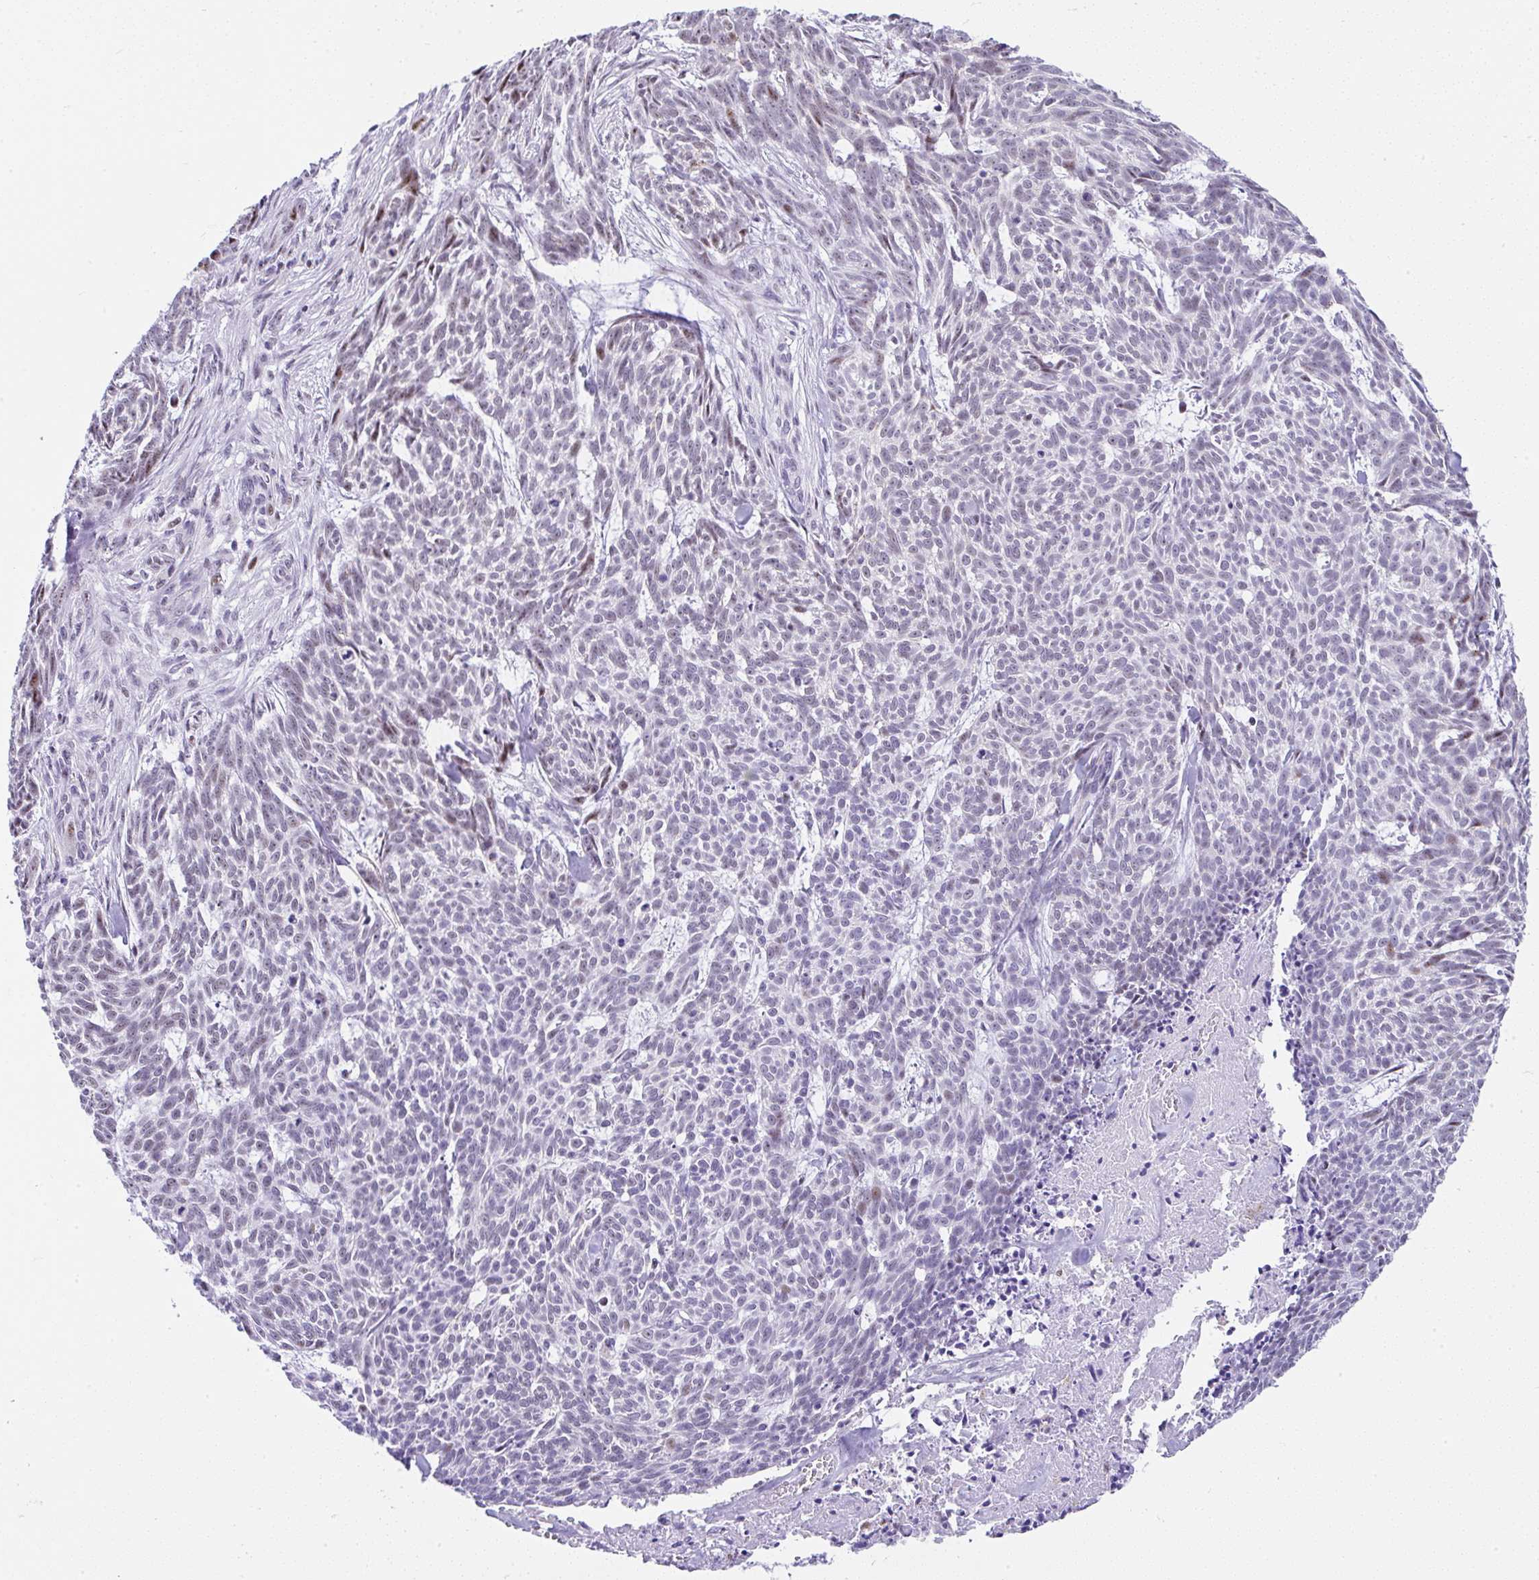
{"staining": {"intensity": "weak", "quantity": "<25%", "location": "nuclear"}, "tissue": "skin cancer", "cell_type": "Tumor cells", "image_type": "cancer", "snomed": [{"axis": "morphology", "description": "Basal cell carcinoma"}, {"axis": "topography", "description": "Skin"}], "caption": "Tumor cells are negative for brown protein staining in skin cancer.", "gene": "NR1D2", "patient": {"sex": "female", "age": 93}}